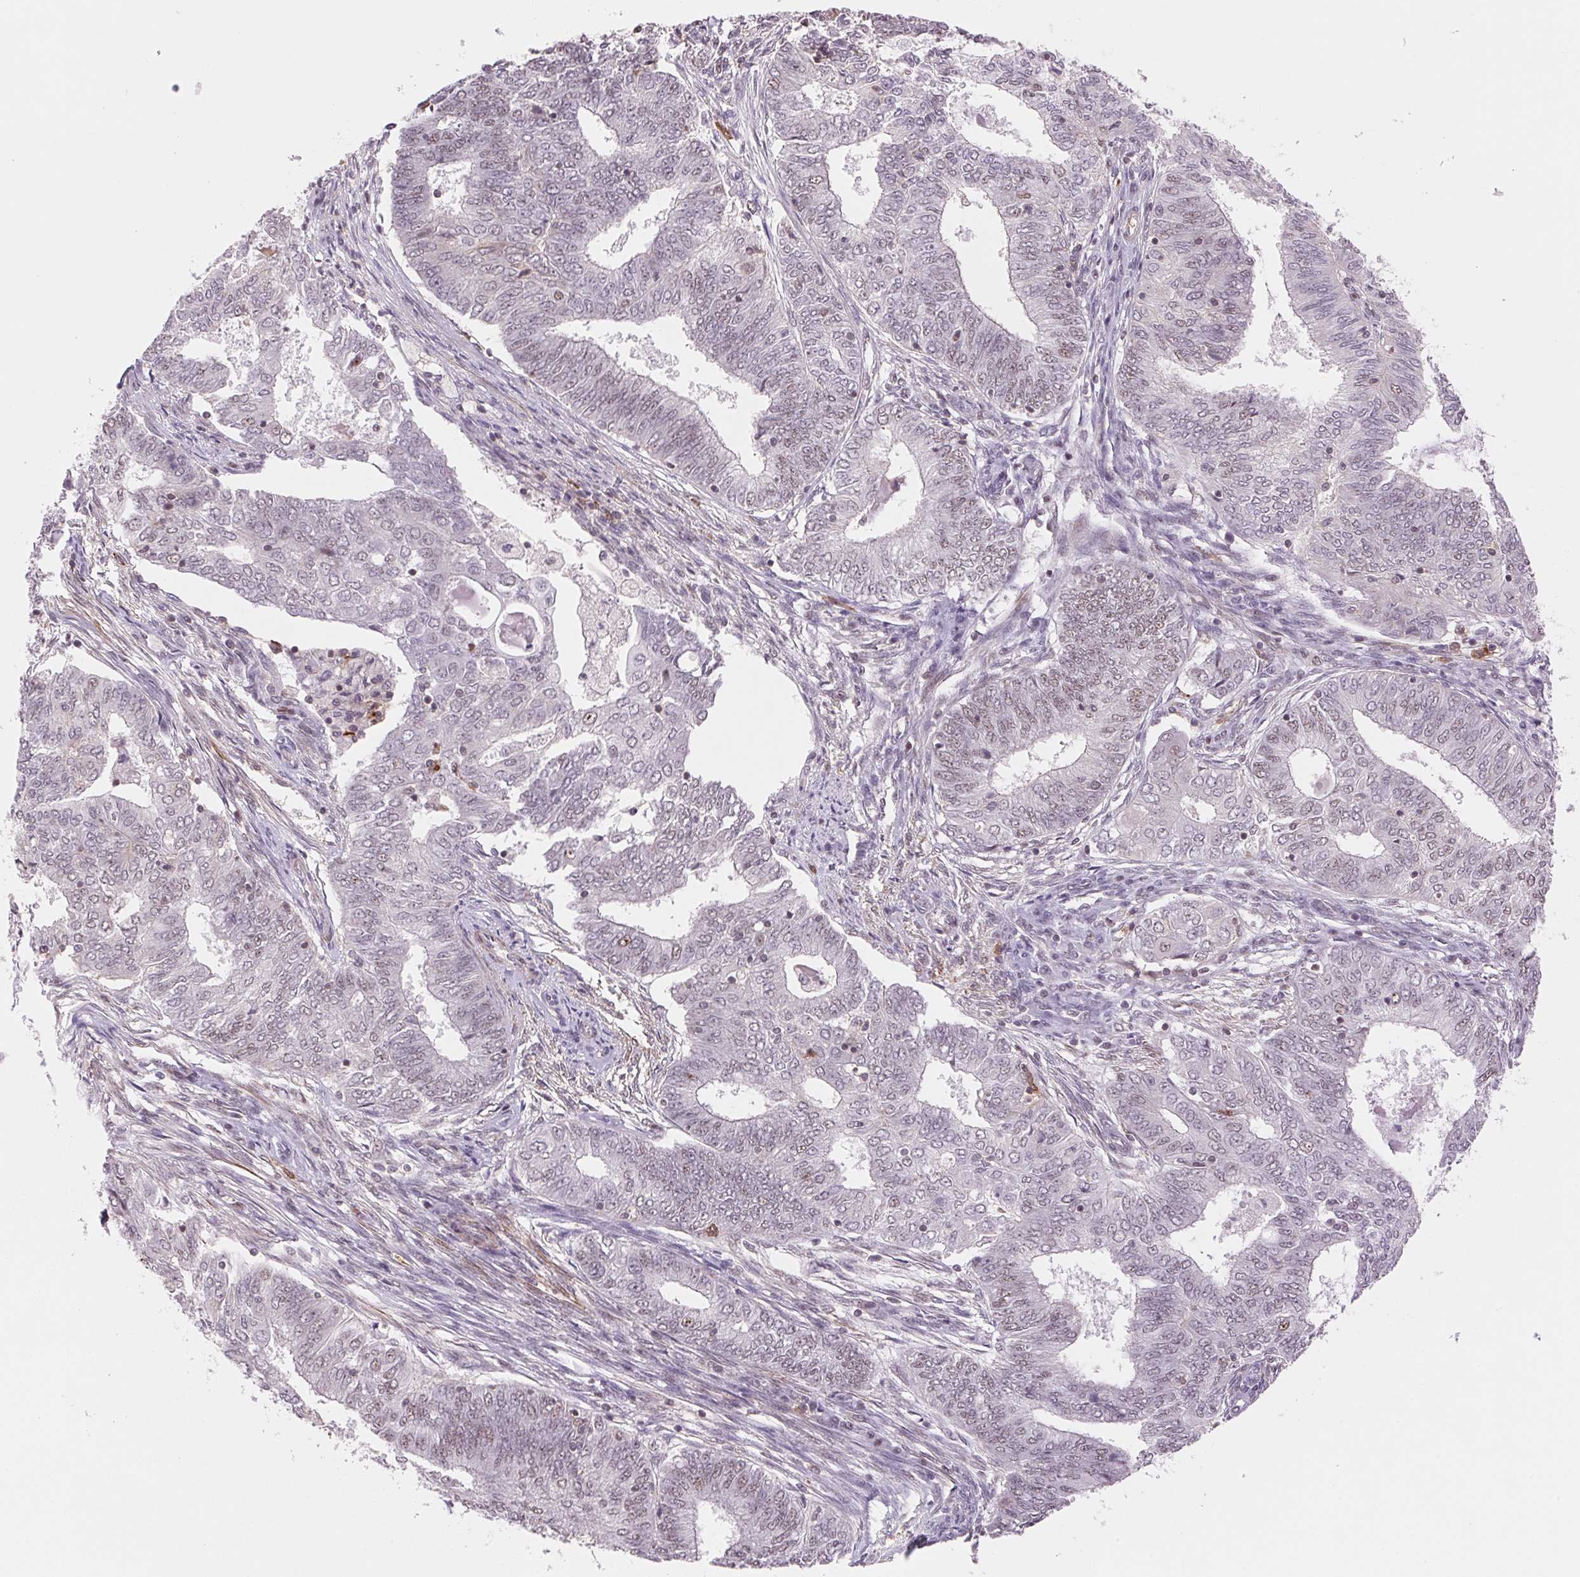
{"staining": {"intensity": "weak", "quantity": "25%-75%", "location": "nuclear"}, "tissue": "endometrial cancer", "cell_type": "Tumor cells", "image_type": "cancer", "snomed": [{"axis": "morphology", "description": "Adenocarcinoma, NOS"}, {"axis": "topography", "description": "Endometrium"}], "caption": "There is low levels of weak nuclear staining in tumor cells of endometrial adenocarcinoma, as demonstrated by immunohistochemical staining (brown color).", "gene": "HNRNPDL", "patient": {"sex": "female", "age": 62}}